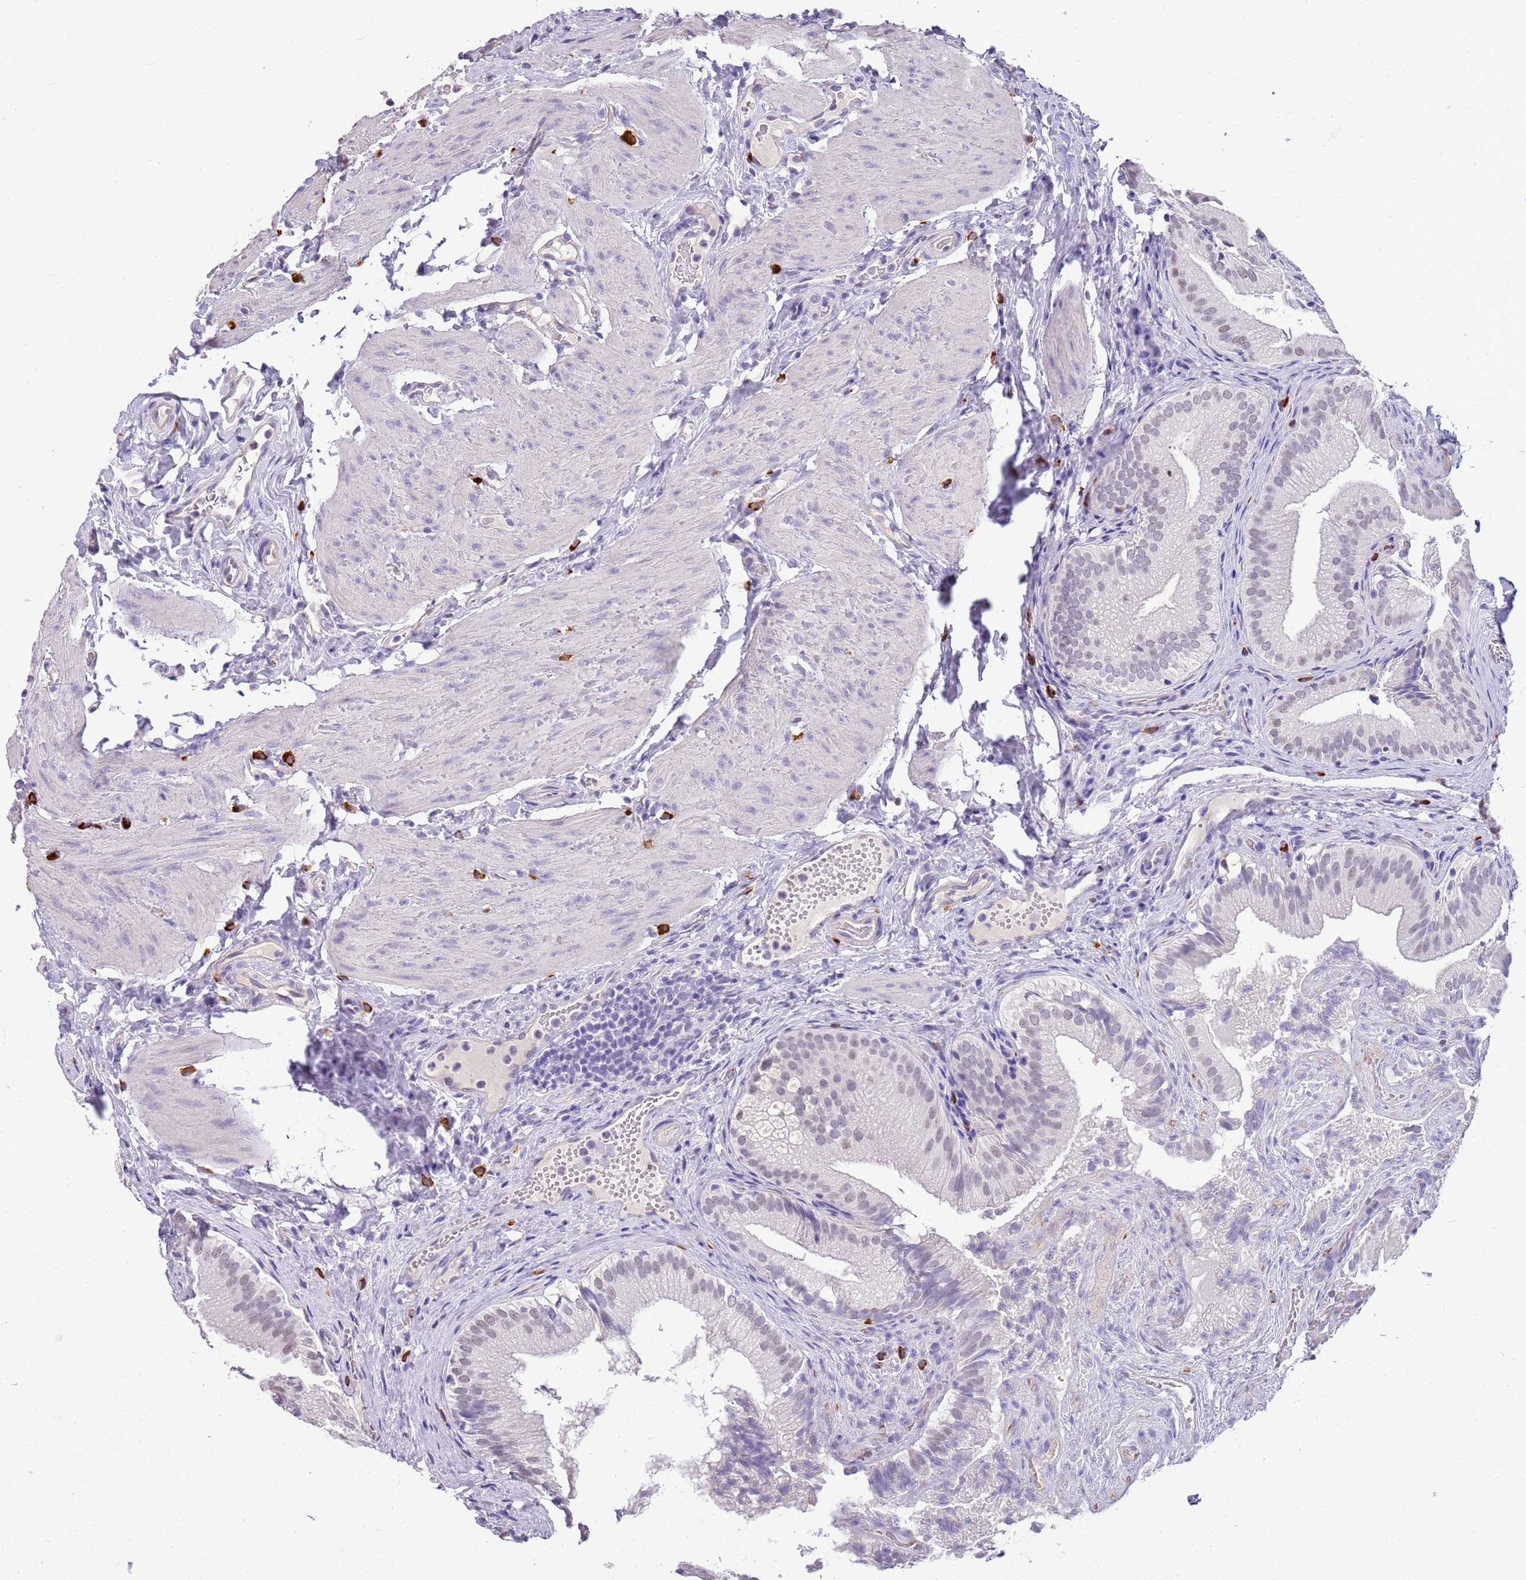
{"staining": {"intensity": "negative", "quantity": "none", "location": "none"}, "tissue": "gallbladder", "cell_type": "Glandular cells", "image_type": "normal", "snomed": [{"axis": "morphology", "description": "Normal tissue, NOS"}, {"axis": "topography", "description": "Gallbladder"}], "caption": "High power microscopy histopathology image of an IHC micrograph of normal gallbladder, revealing no significant staining in glandular cells. The staining is performed using DAB (3,3'-diaminobenzidine) brown chromogen with nuclei counter-stained in using hematoxylin.", "gene": "CTRC", "patient": {"sex": "female", "age": 30}}